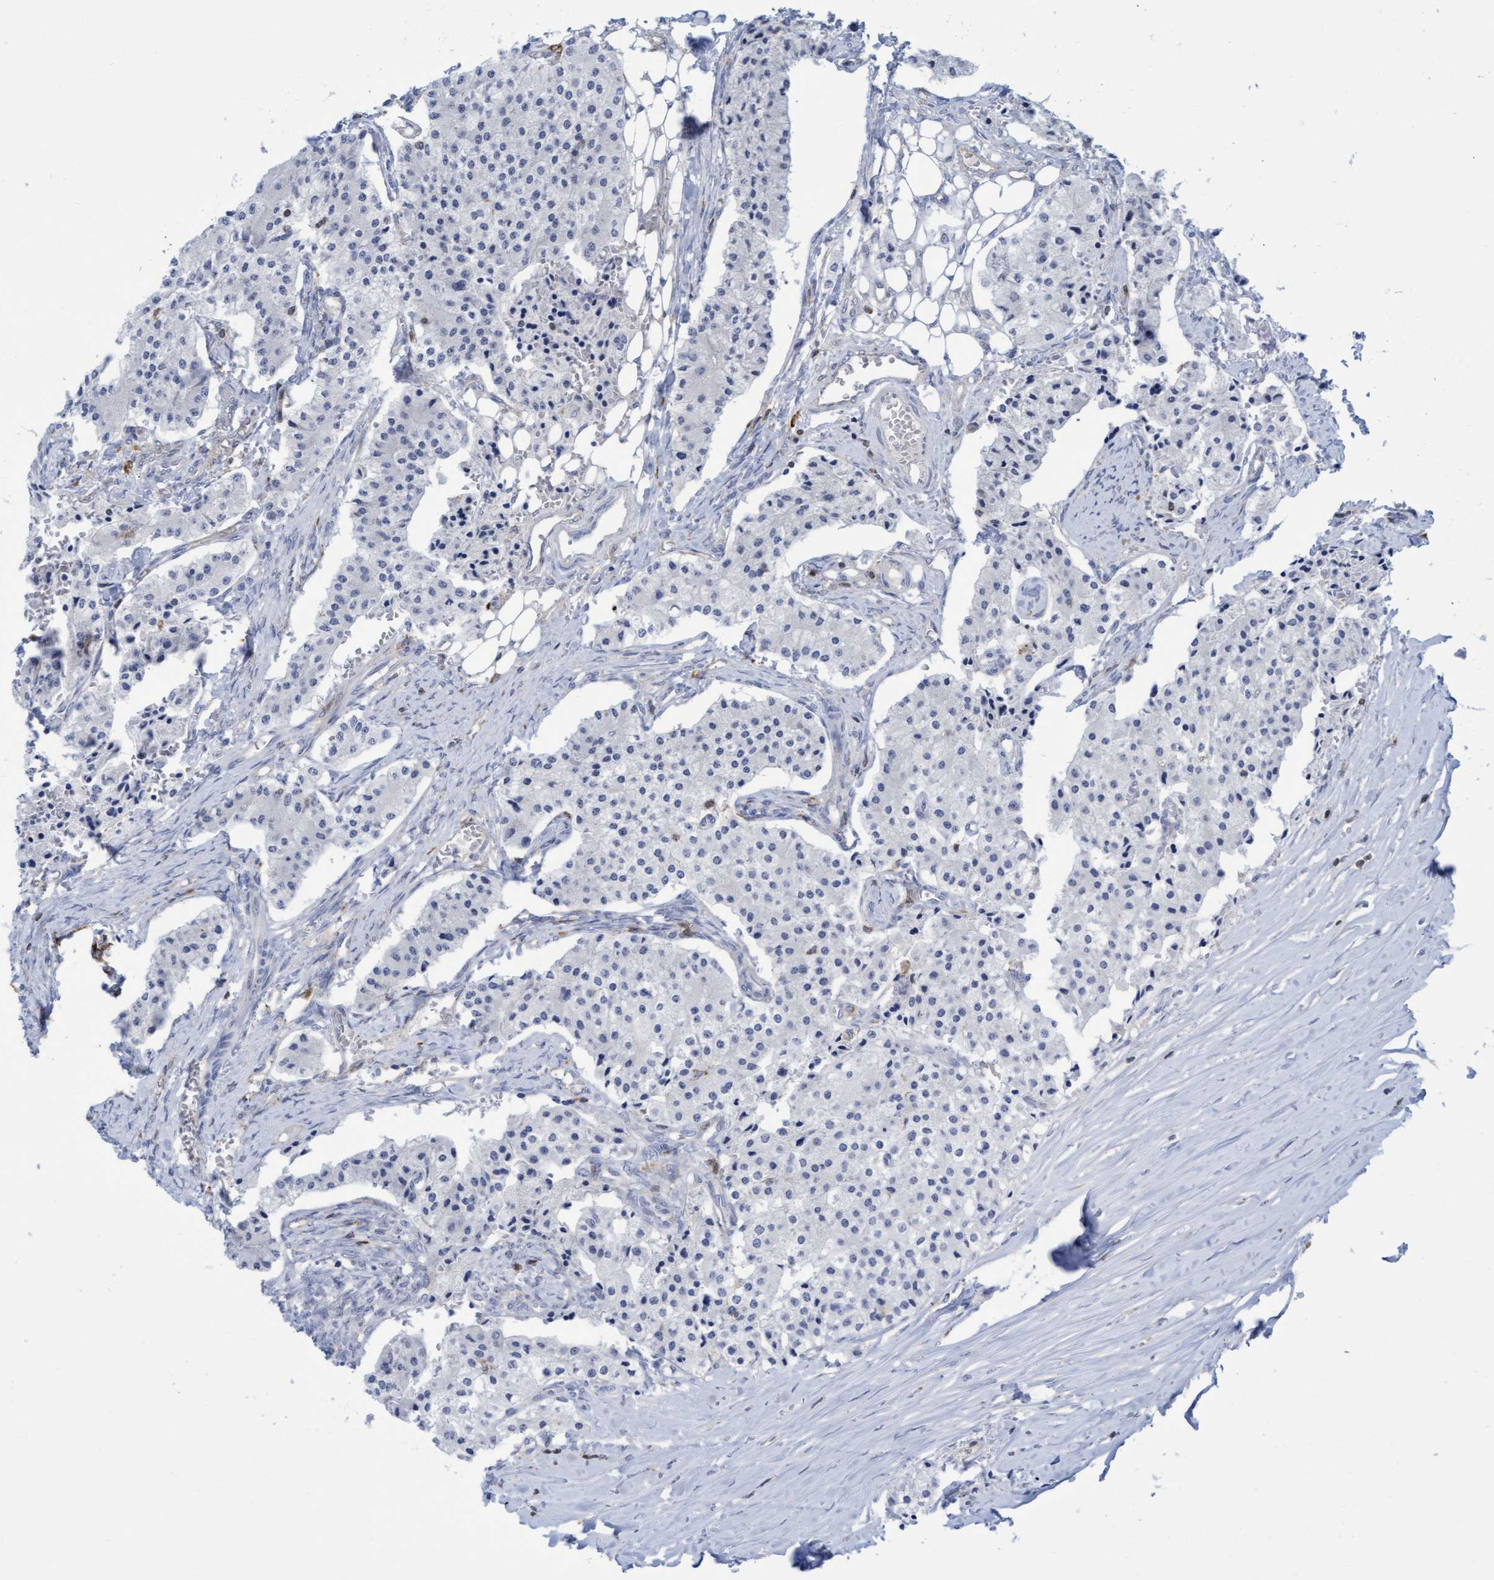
{"staining": {"intensity": "negative", "quantity": "none", "location": "none"}, "tissue": "carcinoid", "cell_type": "Tumor cells", "image_type": "cancer", "snomed": [{"axis": "morphology", "description": "Carcinoid, malignant, NOS"}, {"axis": "topography", "description": "Colon"}], "caption": "Immunohistochemistry (IHC) of carcinoid reveals no staining in tumor cells.", "gene": "FNBP1", "patient": {"sex": "female", "age": 52}}